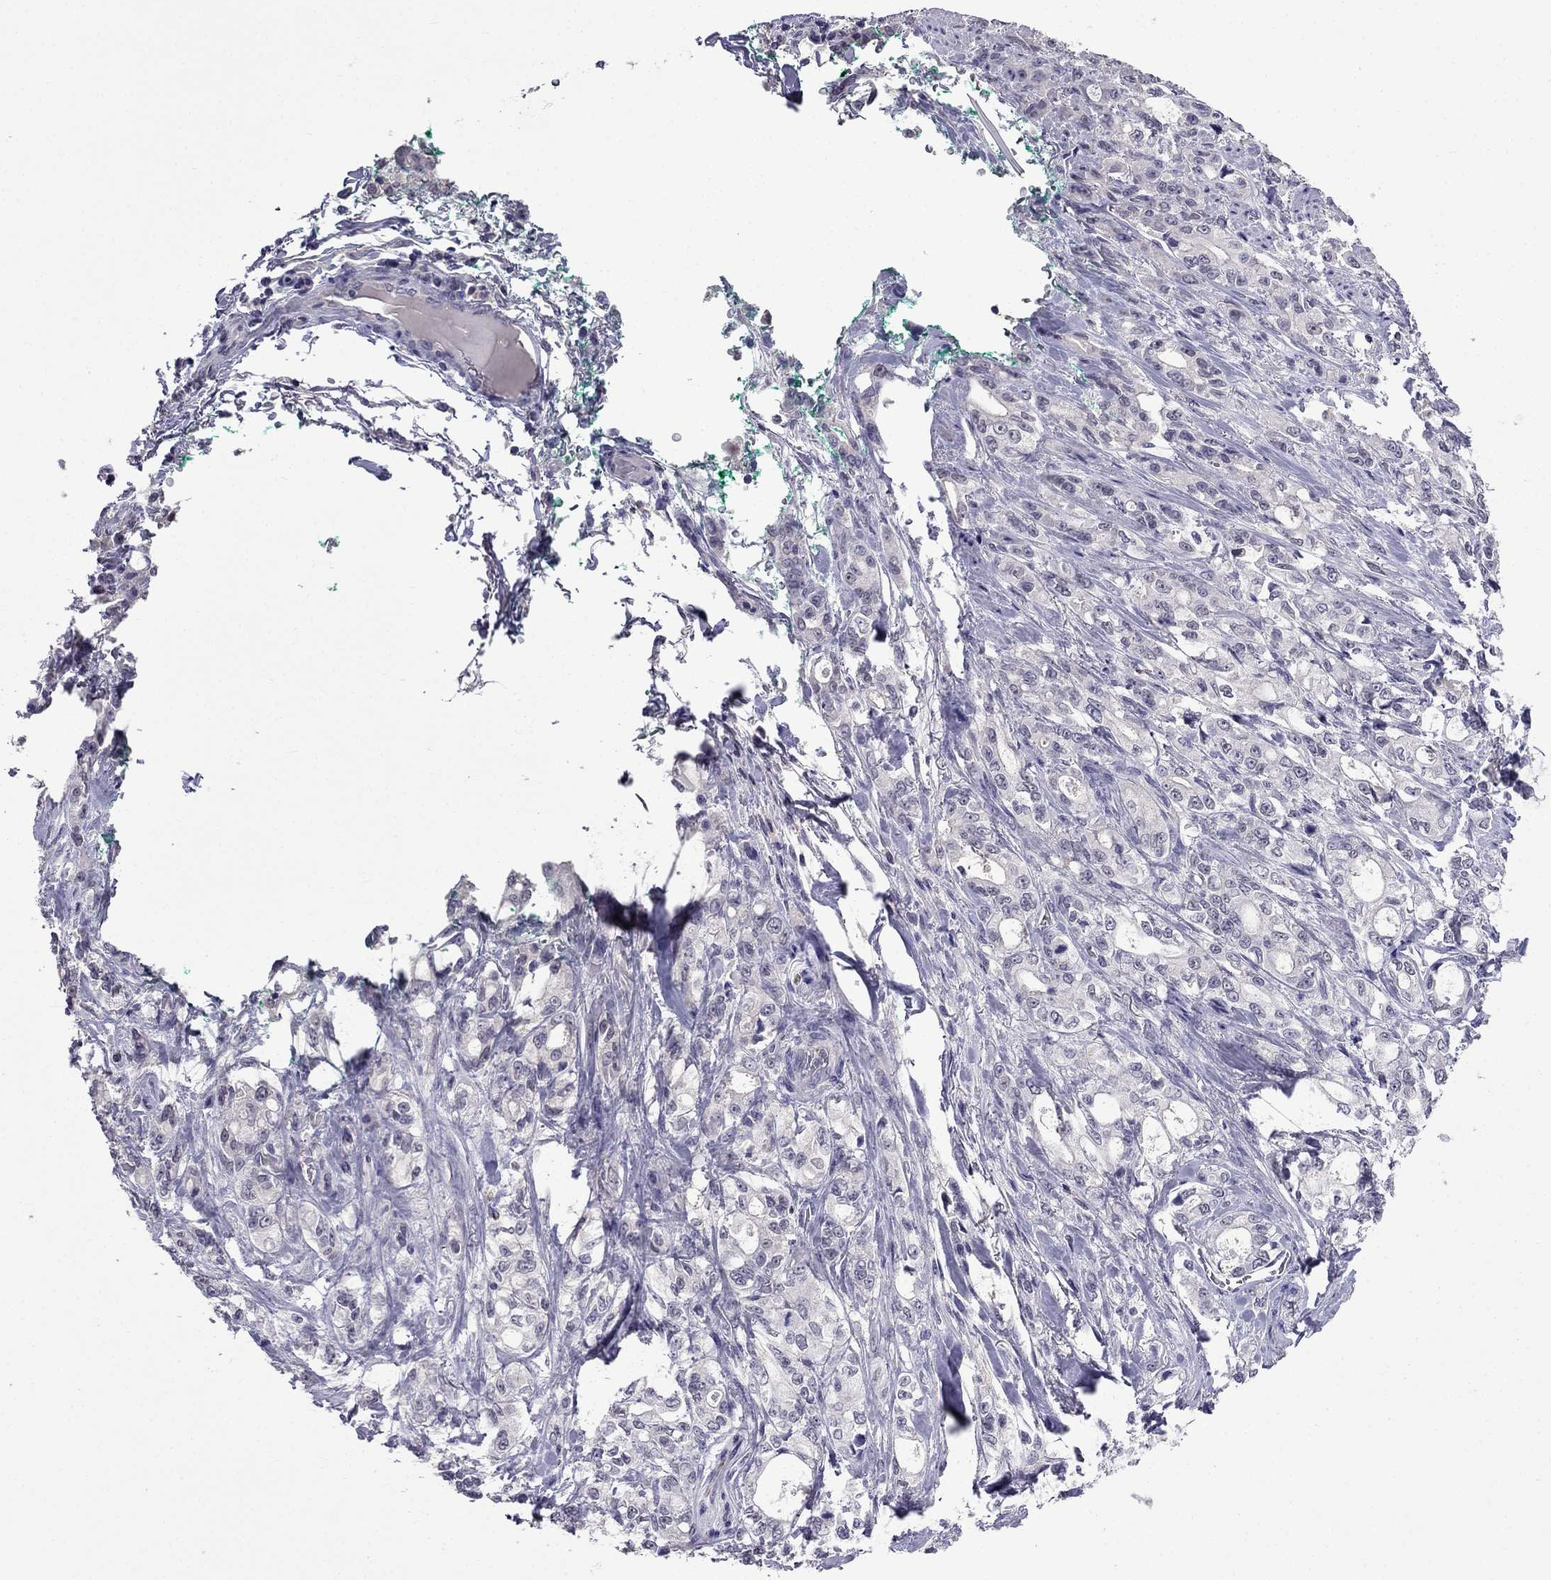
{"staining": {"intensity": "negative", "quantity": "none", "location": "none"}, "tissue": "stomach cancer", "cell_type": "Tumor cells", "image_type": "cancer", "snomed": [{"axis": "morphology", "description": "Adenocarcinoma, NOS"}, {"axis": "topography", "description": "Stomach"}], "caption": "Stomach cancer was stained to show a protein in brown. There is no significant positivity in tumor cells. (DAB immunohistochemistry (IHC), high magnification).", "gene": "AQP9", "patient": {"sex": "male", "age": 63}}